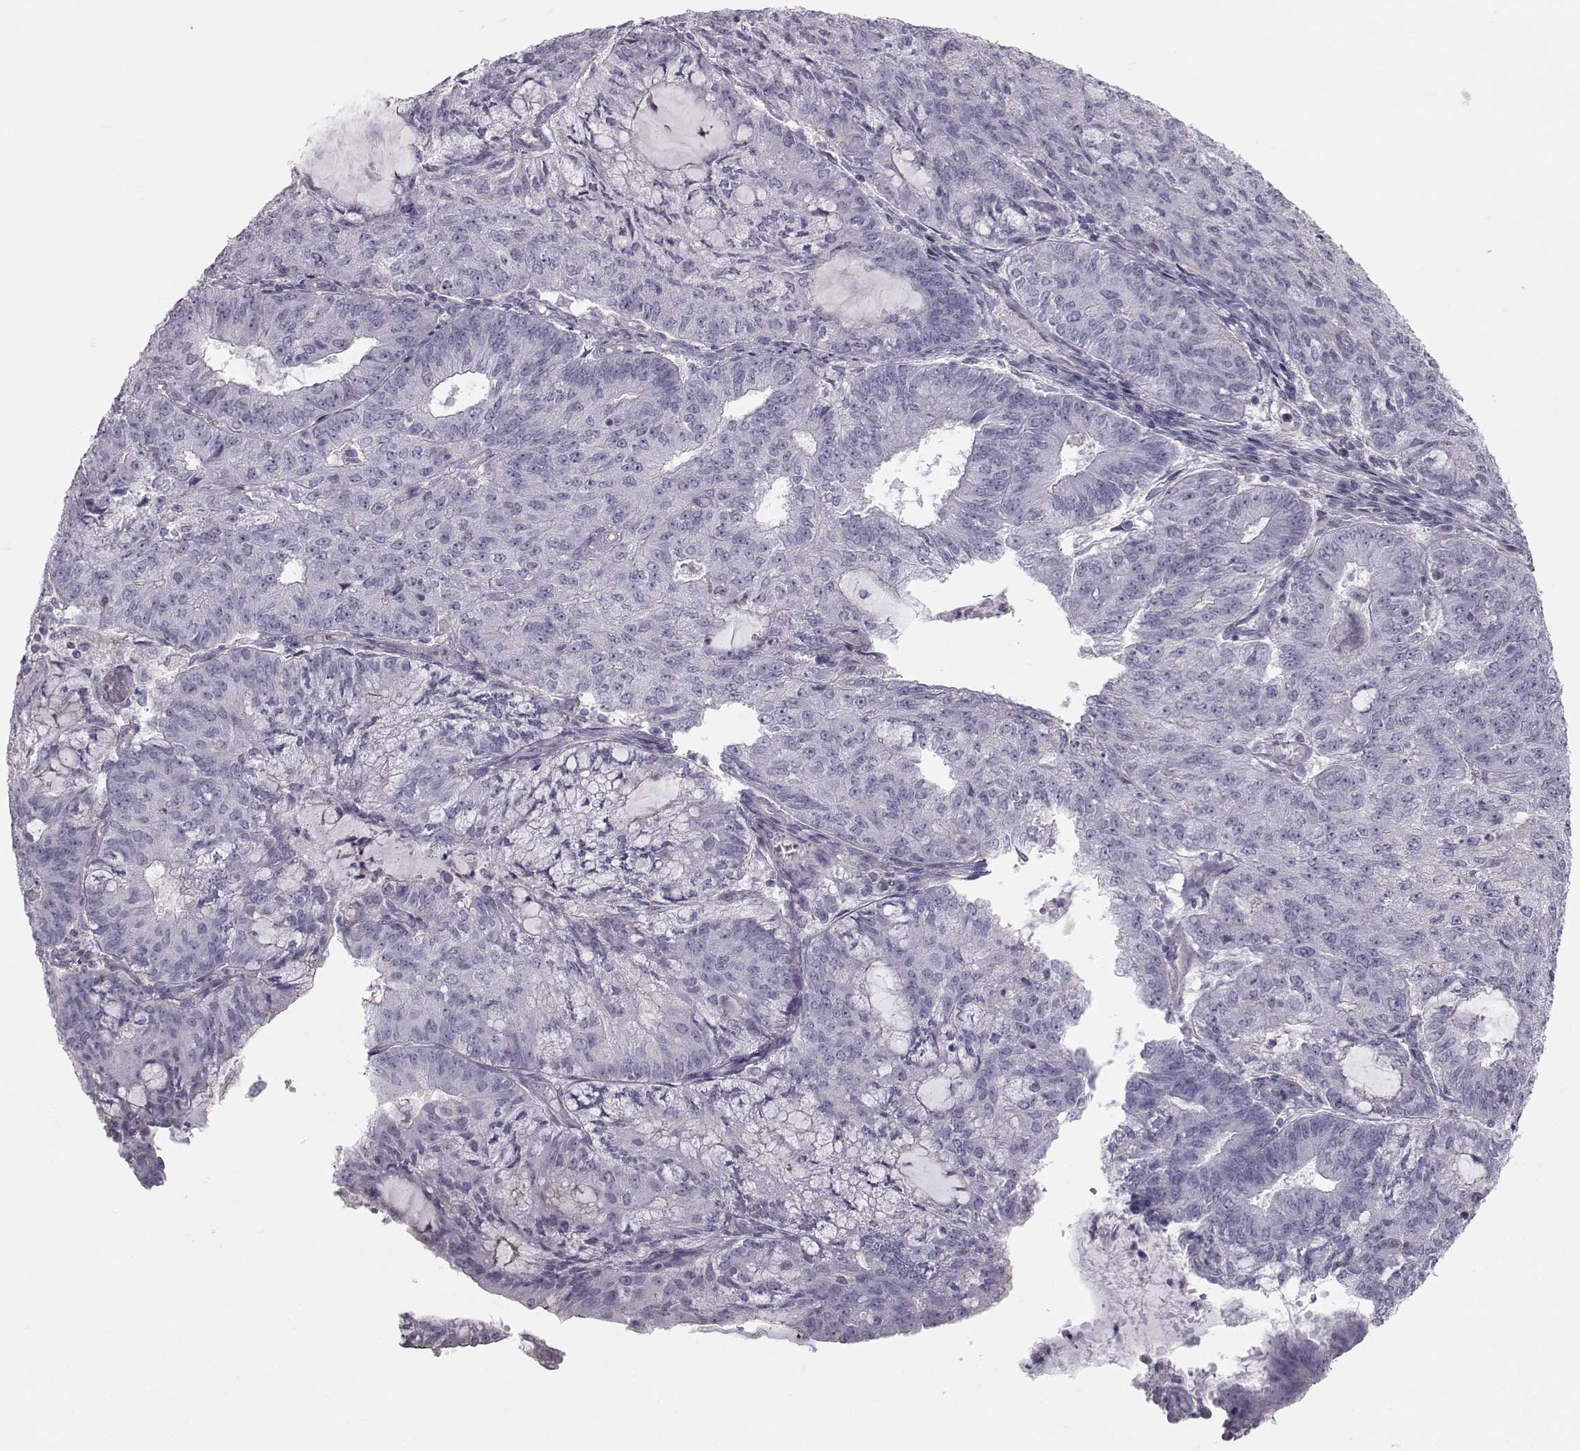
{"staining": {"intensity": "negative", "quantity": "none", "location": "none"}, "tissue": "endometrial cancer", "cell_type": "Tumor cells", "image_type": "cancer", "snomed": [{"axis": "morphology", "description": "Adenocarcinoma, NOS"}, {"axis": "topography", "description": "Endometrium"}], "caption": "Endometrial cancer was stained to show a protein in brown. There is no significant staining in tumor cells.", "gene": "GARIN3", "patient": {"sex": "female", "age": 82}}